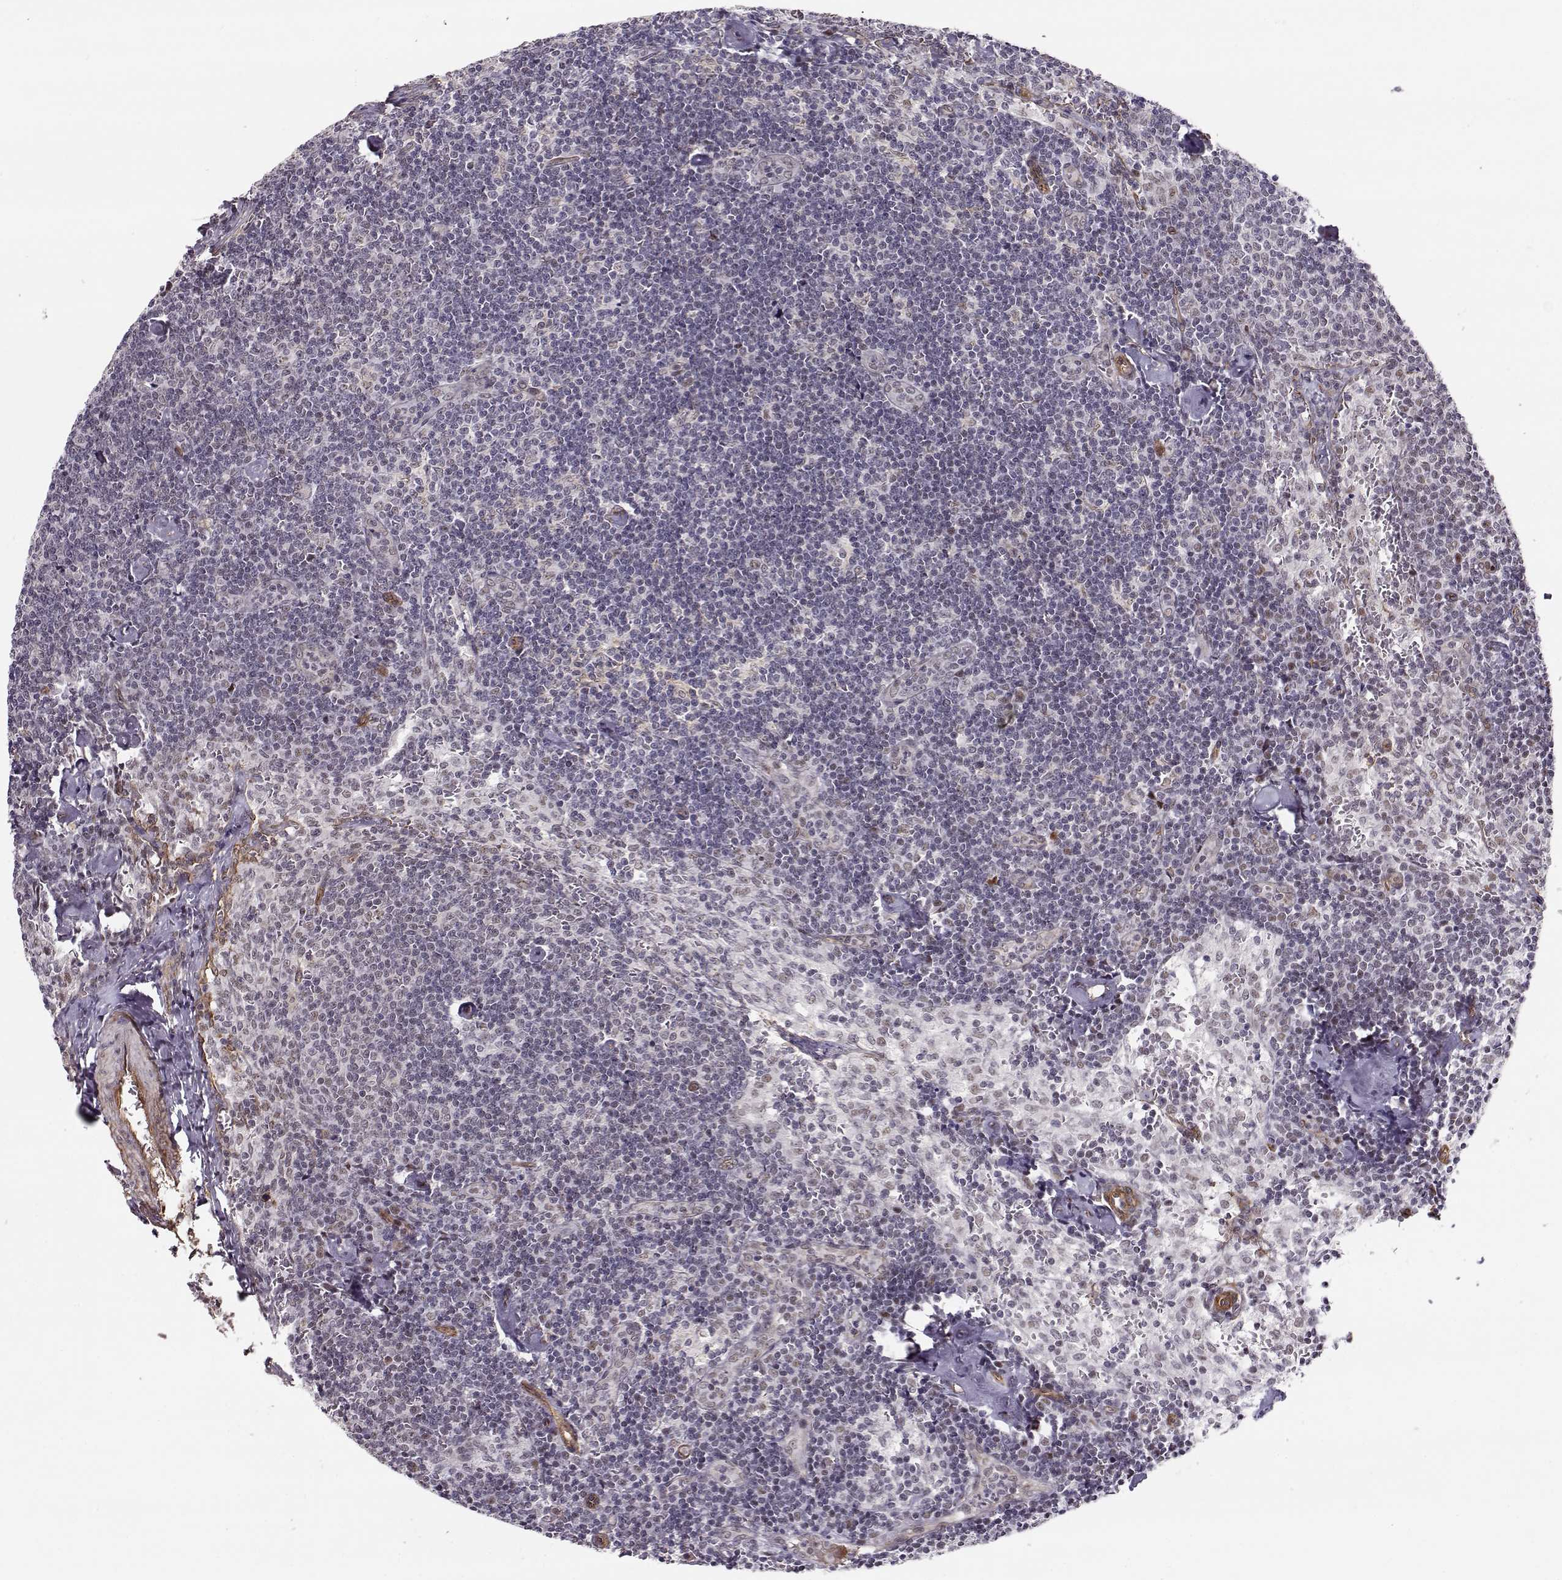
{"staining": {"intensity": "negative", "quantity": "none", "location": "none"}, "tissue": "lymph node", "cell_type": "Germinal center cells", "image_type": "normal", "snomed": [{"axis": "morphology", "description": "Normal tissue, NOS"}, {"axis": "topography", "description": "Lymph node"}], "caption": "IHC micrograph of unremarkable lymph node: lymph node stained with DAB exhibits no significant protein expression in germinal center cells.", "gene": "CIR1", "patient": {"sex": "female", "age": 50}}